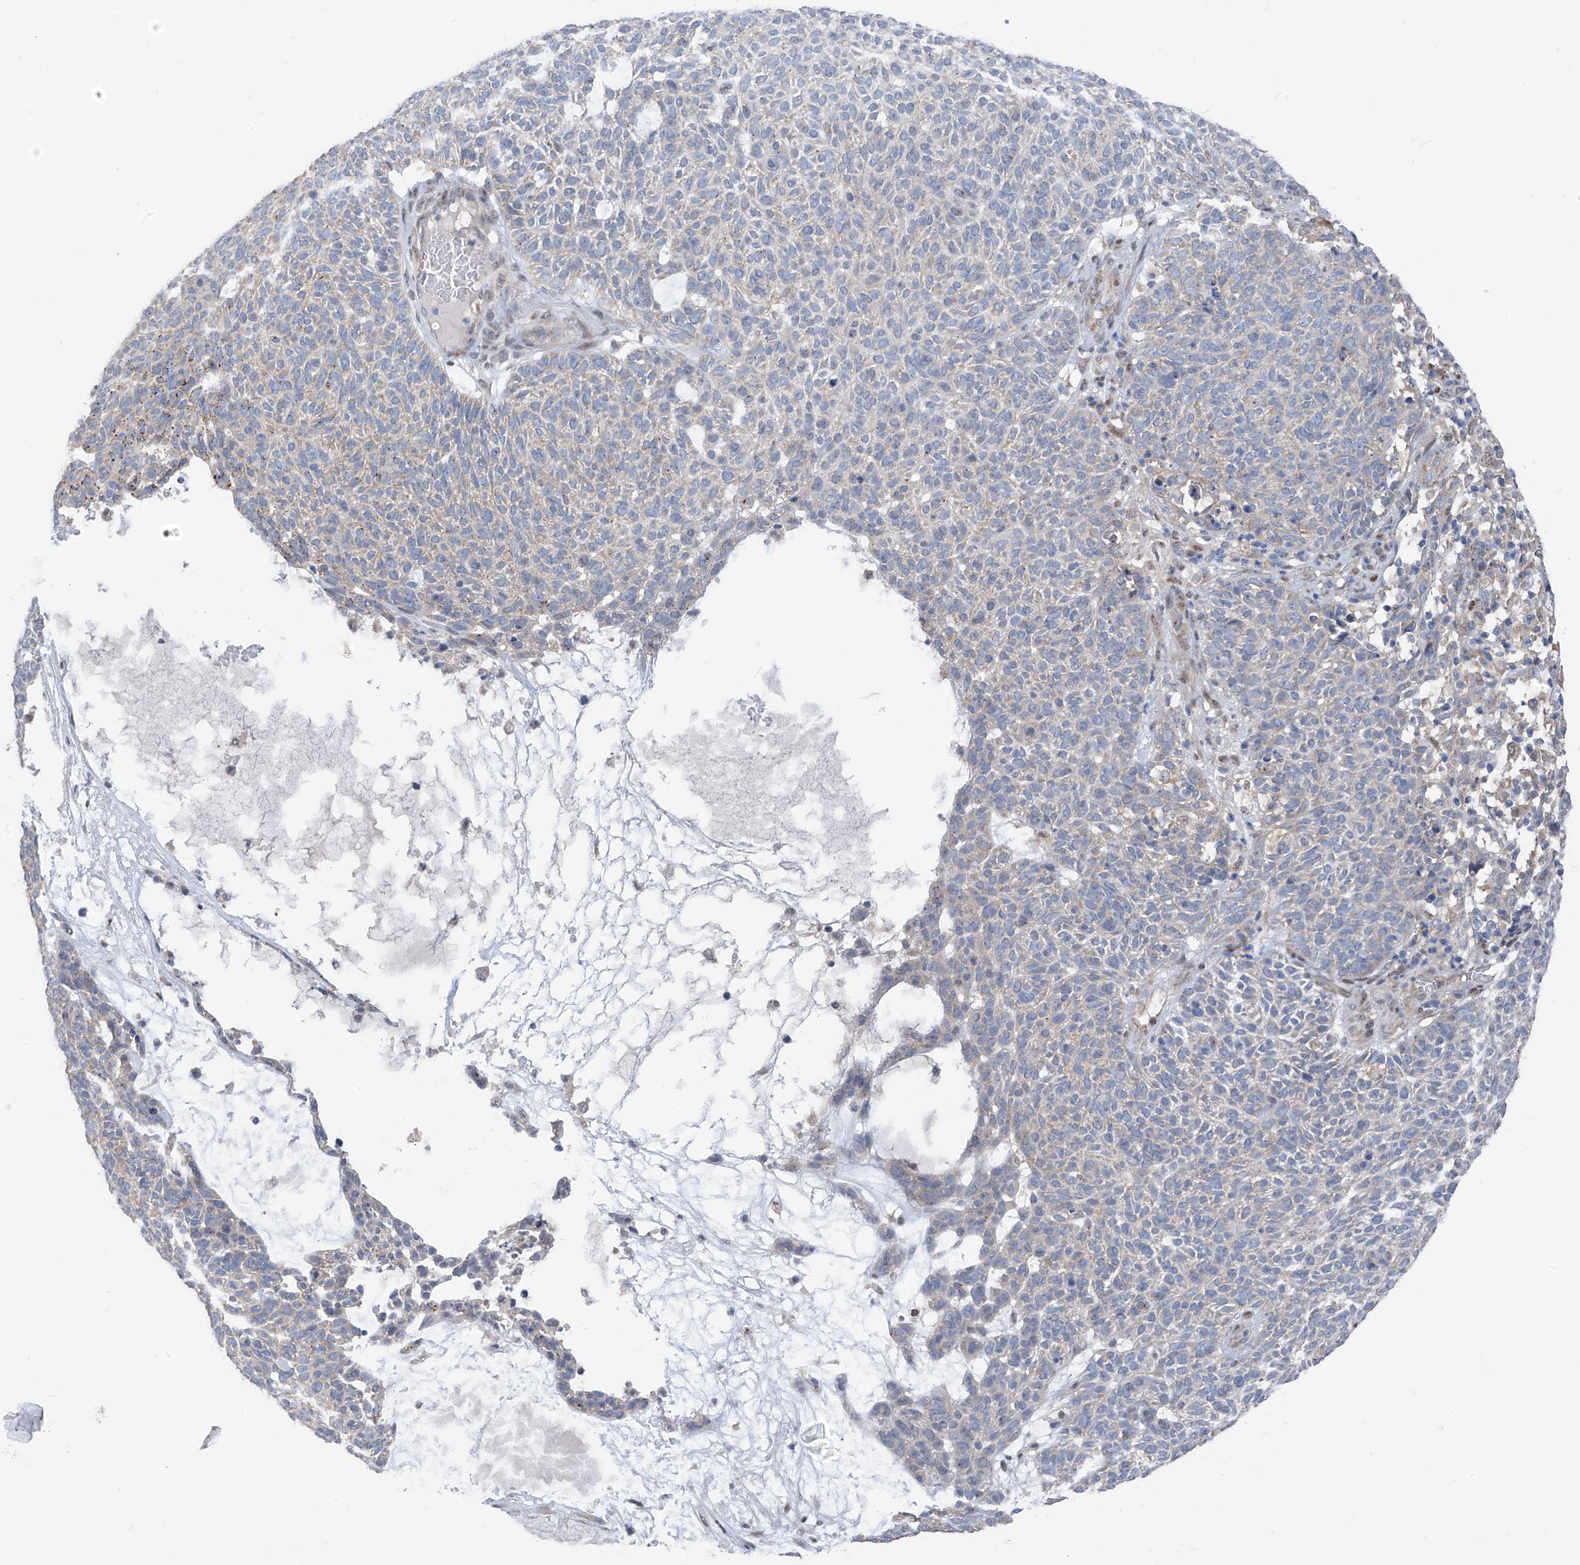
{"staining": {"intensity": "negative", "quantity": "none", "location": "none"}, "tissue": "skin cancer", "cell_type": "Tumor cells", "image_type": "cancer", "snomed": [{"axis": "morphology", "description": "Squamous cell carcinoma, NOS"}, {"axis": "topography", "description": "Skin"}], "caption": "Immunohistochemistry (IHC) photomicrograph of human skin cancer (squamous cell carcinoma) stained for a protein (brown), which demonstrates no staining in tumor cells.", "gene": "RPL4", "patient": {"sex": "female", "age": 90}}